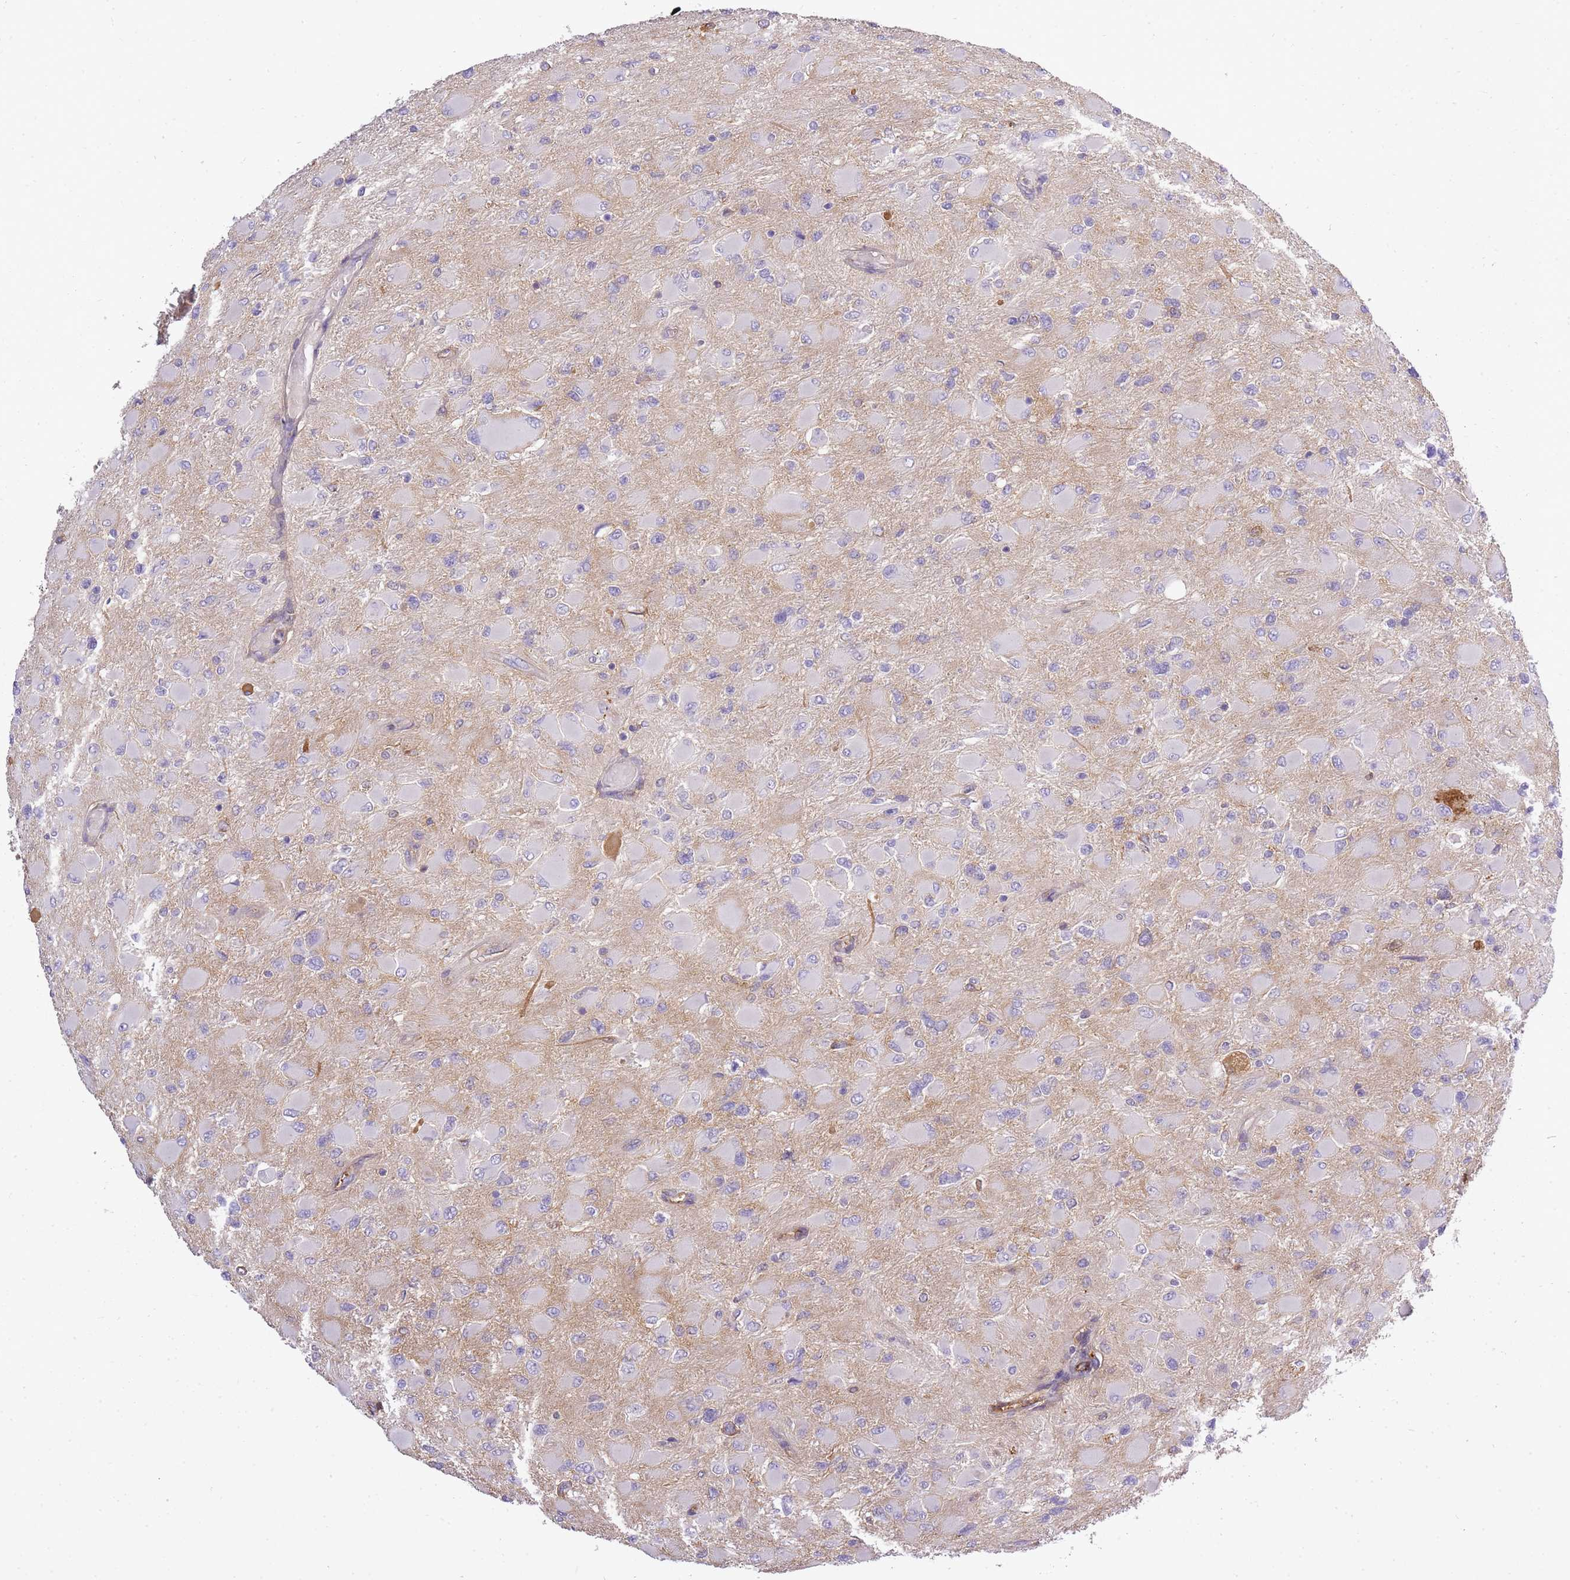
{"staining": {"intensity": "negative", "quantity": "none", "location": "none"}, "tissue": "glioma", "cell_type": "Tumor cells", "image_type": "cancer", "snomed": [{"axis": "morphology", "description": "Glioma, malignant, High grade"}, {"axis": "topography", "description": "Cerebral cortex"}], "caption": "IHC photomicrograph of human glioma stained for a protein (brown), which displays no staining in tumor cells.", "gene": "IGKV1D-42", "patient": {"sex": "female", "age": 36}}